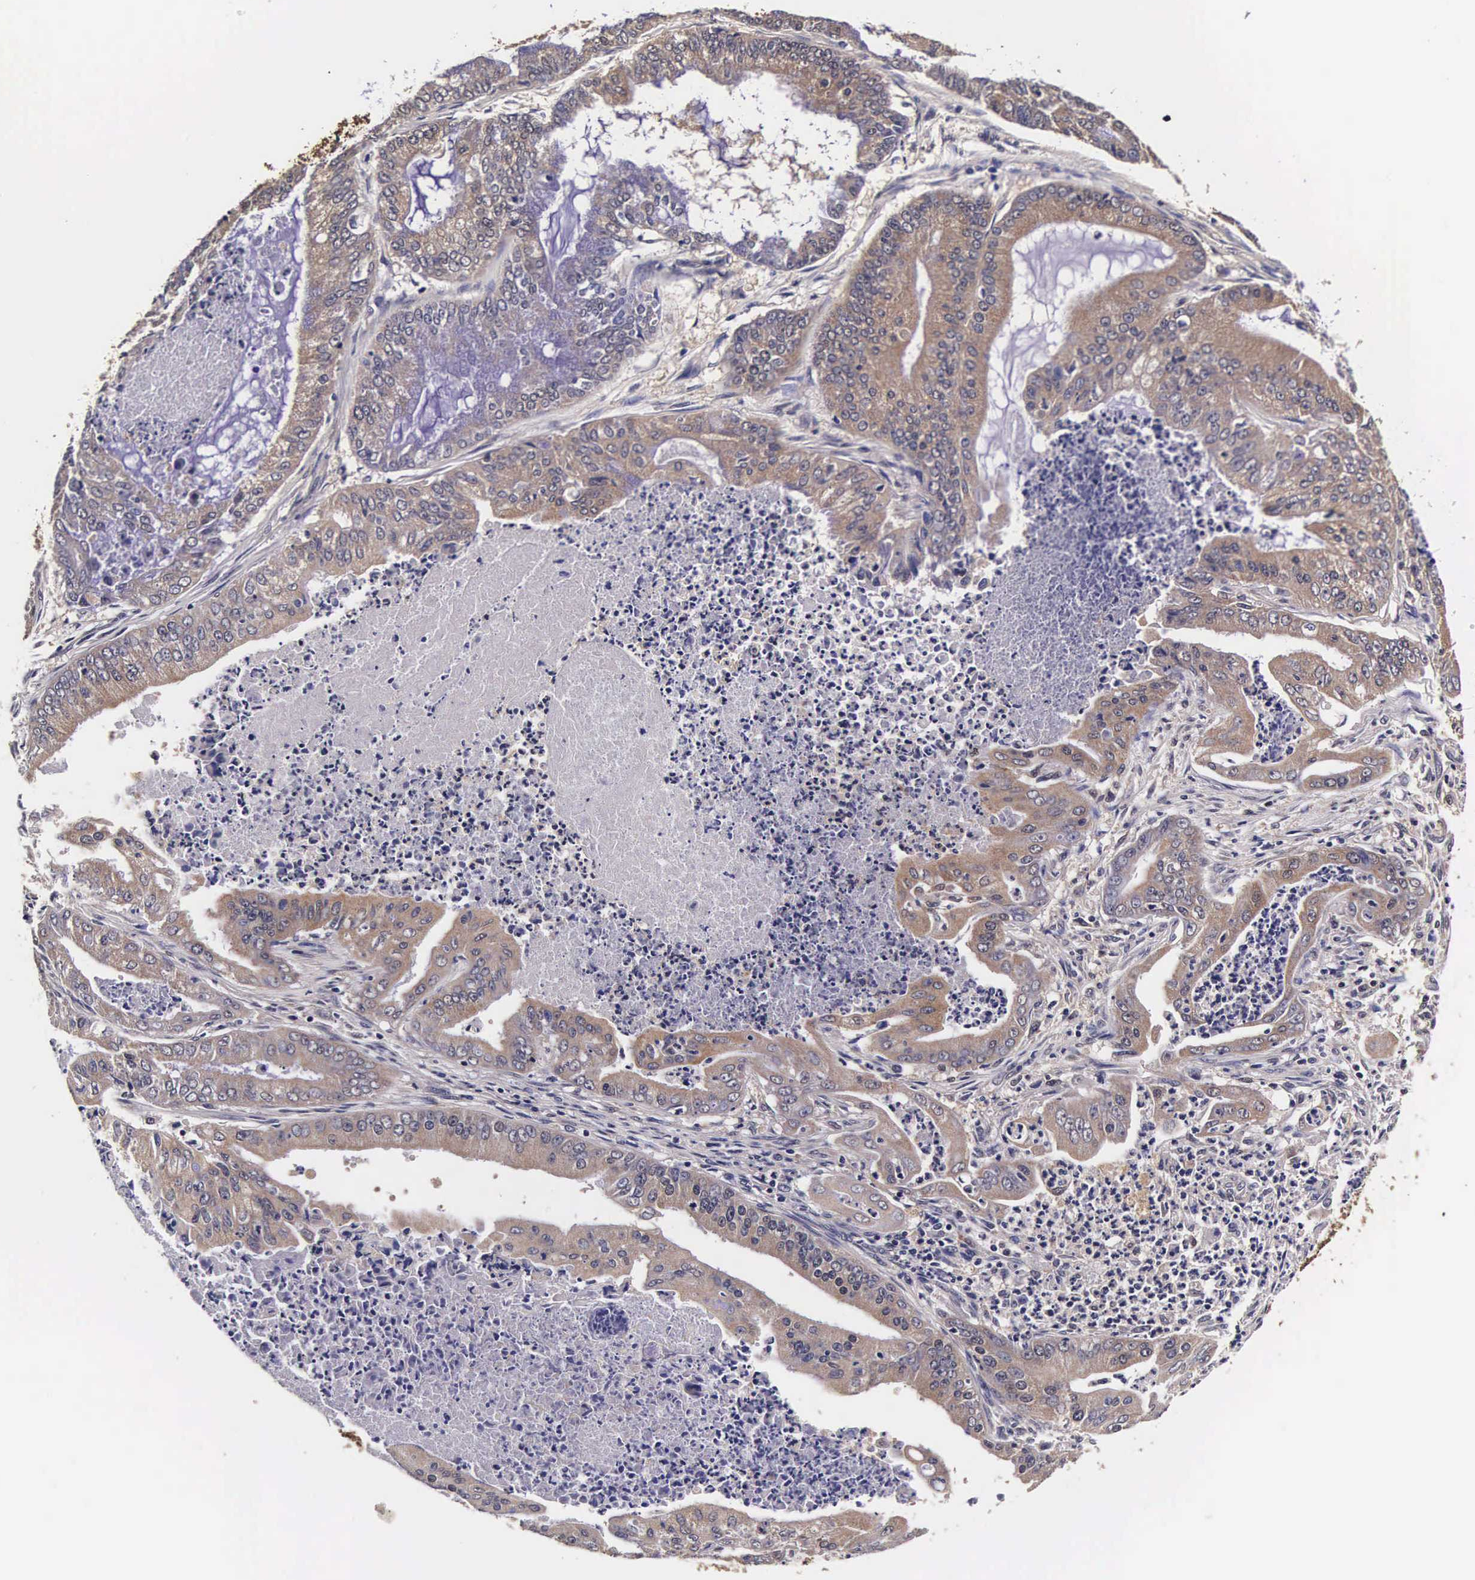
{"staining": {"intensity": "moderate", "quantity": "25%-75%", "location": "cytoplasmic/membranous,nuclear"}, "tissue": "endometrial cancer", "cell_type": "Tumor cells", "image_type": "cancer", "snomed": [{"axis": "morphology", "description": "Adenocarcinoma, NOS"}, {"axis": "topography", "description": "Endometrium"}], "caption": "A brown stain labels moderate cytoplasmic/membranous and nuclear staining of a protein in human endometrial cancer (adenocarcinoma) tumor cells.", "gene": "TECPR2", "patient": {"sex": "female", "age": 63}}